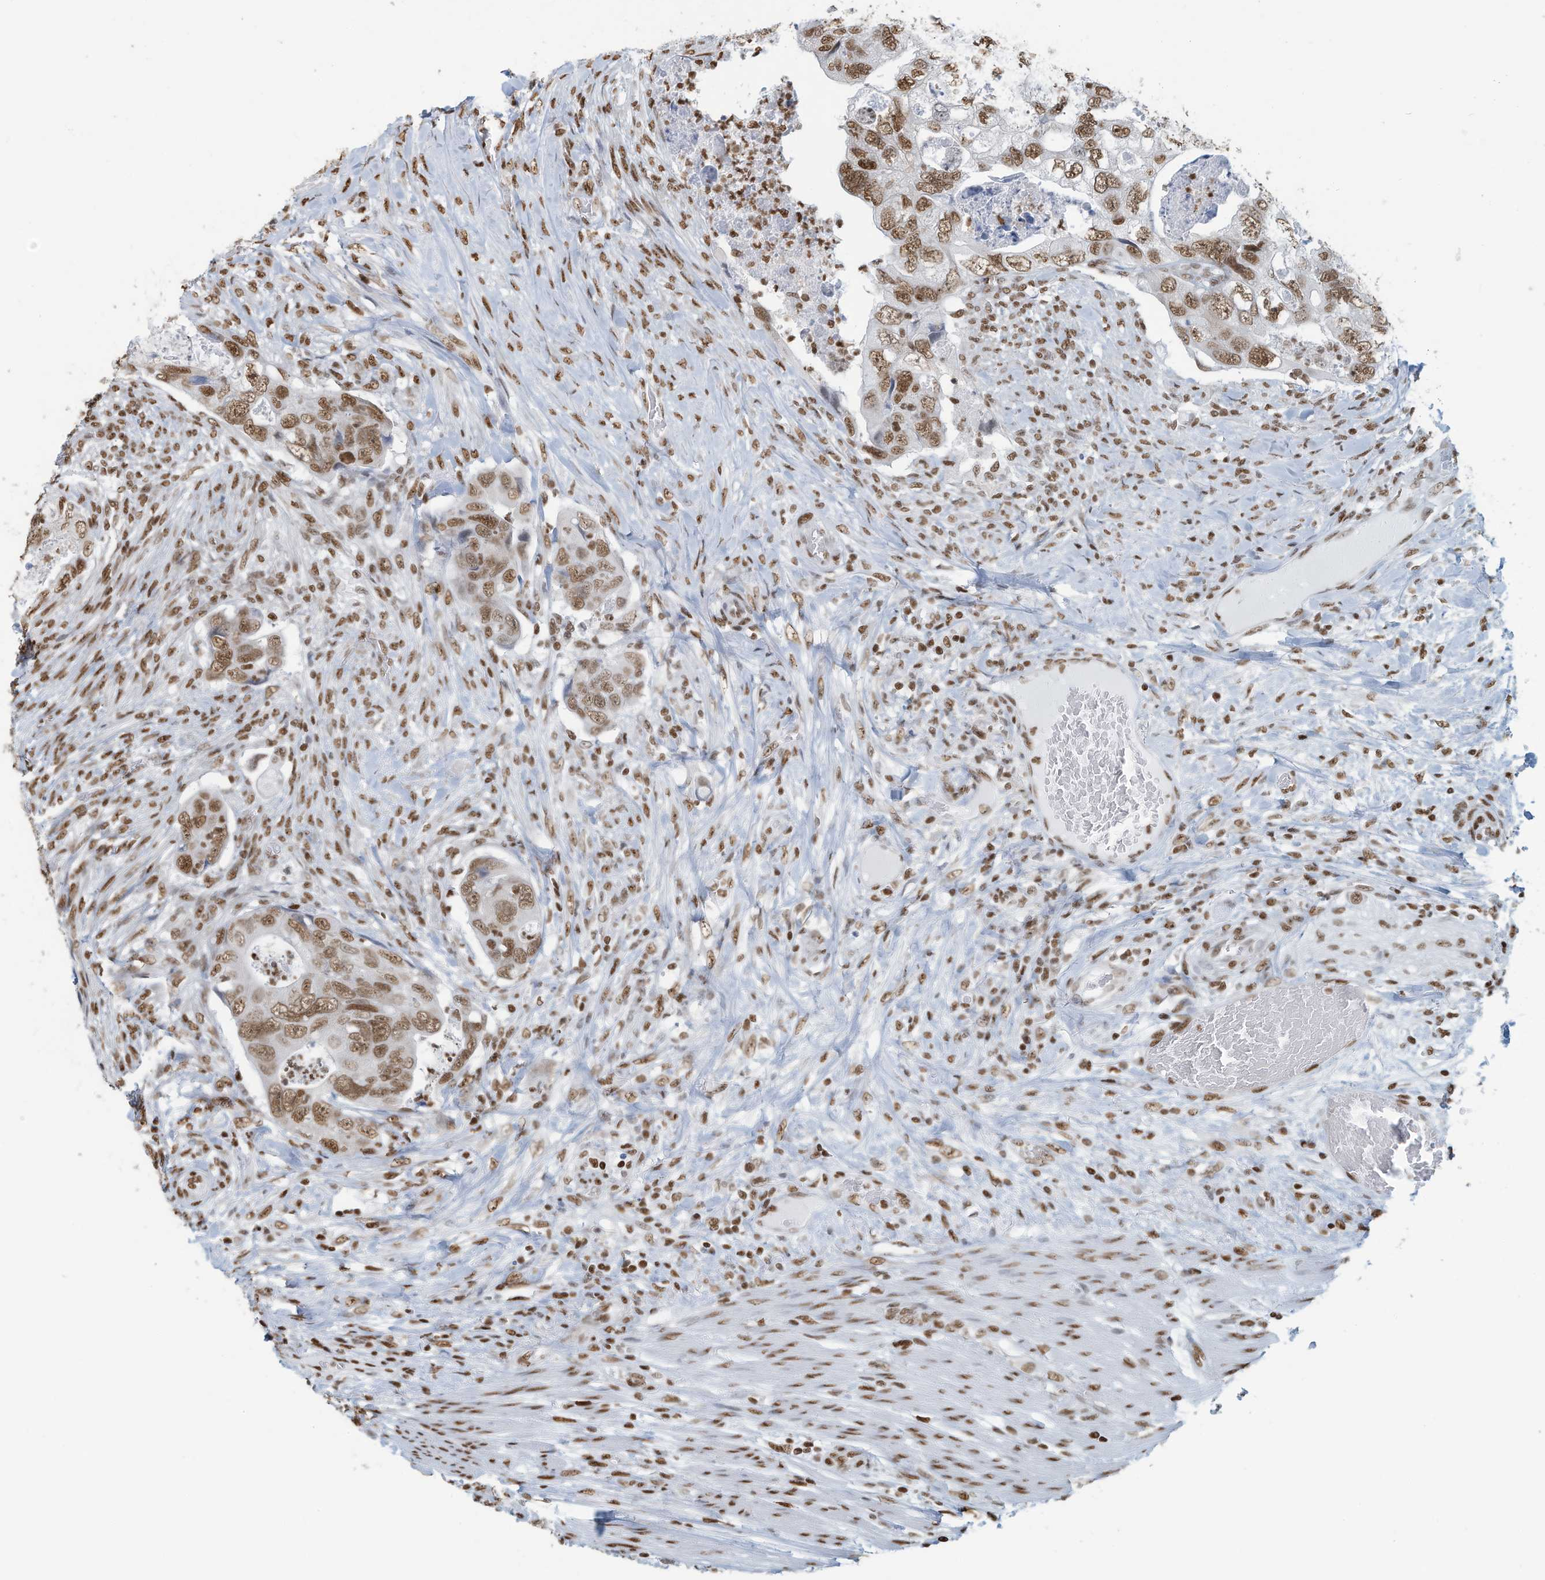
{"staining": {"intensity": "moderate", "quantity": ">75%", "location": "nuclear"}, "tissue": "colorectal cancer", "cell_type": "Tumor cells", "image_type": "cancer", "snomed": [{"axis": "morphology", "description": "Adenocarcinoma, NOS"}, {"axis": "topography", "description": "Rectum"}], "caption": "Protein analysis of colorectal cancer tissue exhibits moderate nuclear positivity in about >75% of tumor cells.", "gene": "SARNP", "patient": {"sex": "male", "age": 63}}